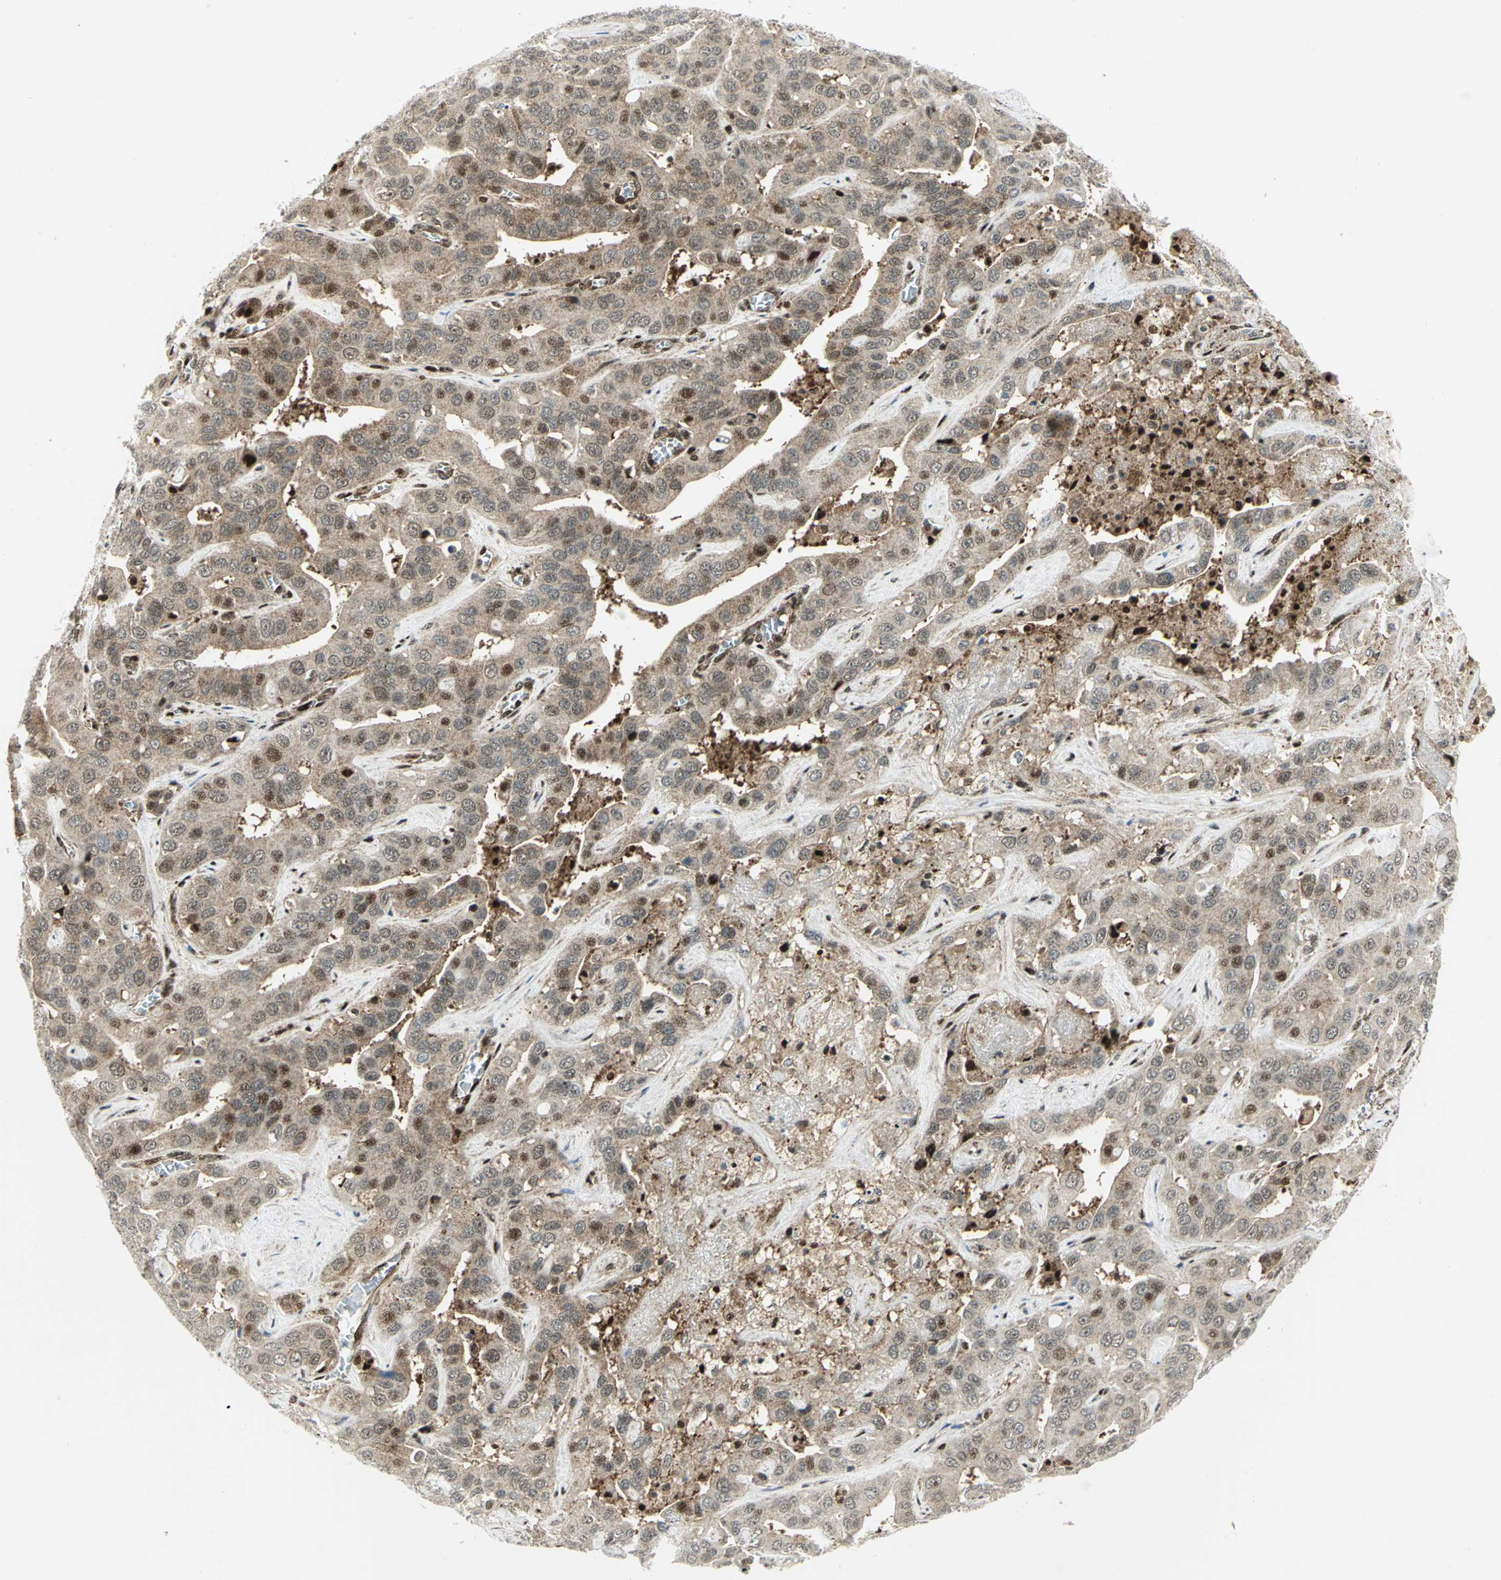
{"staining": {"intensity": "moderate", "quantity": ">75%", "location": "cytoplasmic/membranous,nuclear"}, "tissue": "liver cancer", "cell_type": "Tumor cells", "image_type": "cancer", "snomed": [{"axis": "morphology", "description": "Cholangiocarcinoma"}, {"axis": "topography", "description": "Liver"}], "caption": "Moderate cytoplasmic/membranous and nuclear positivity is identified in about >75% of tumor cells in cholangiocarcinoma (liver).", "gene": "COPS5", "patient": {"sex": "female", "age": 52}}